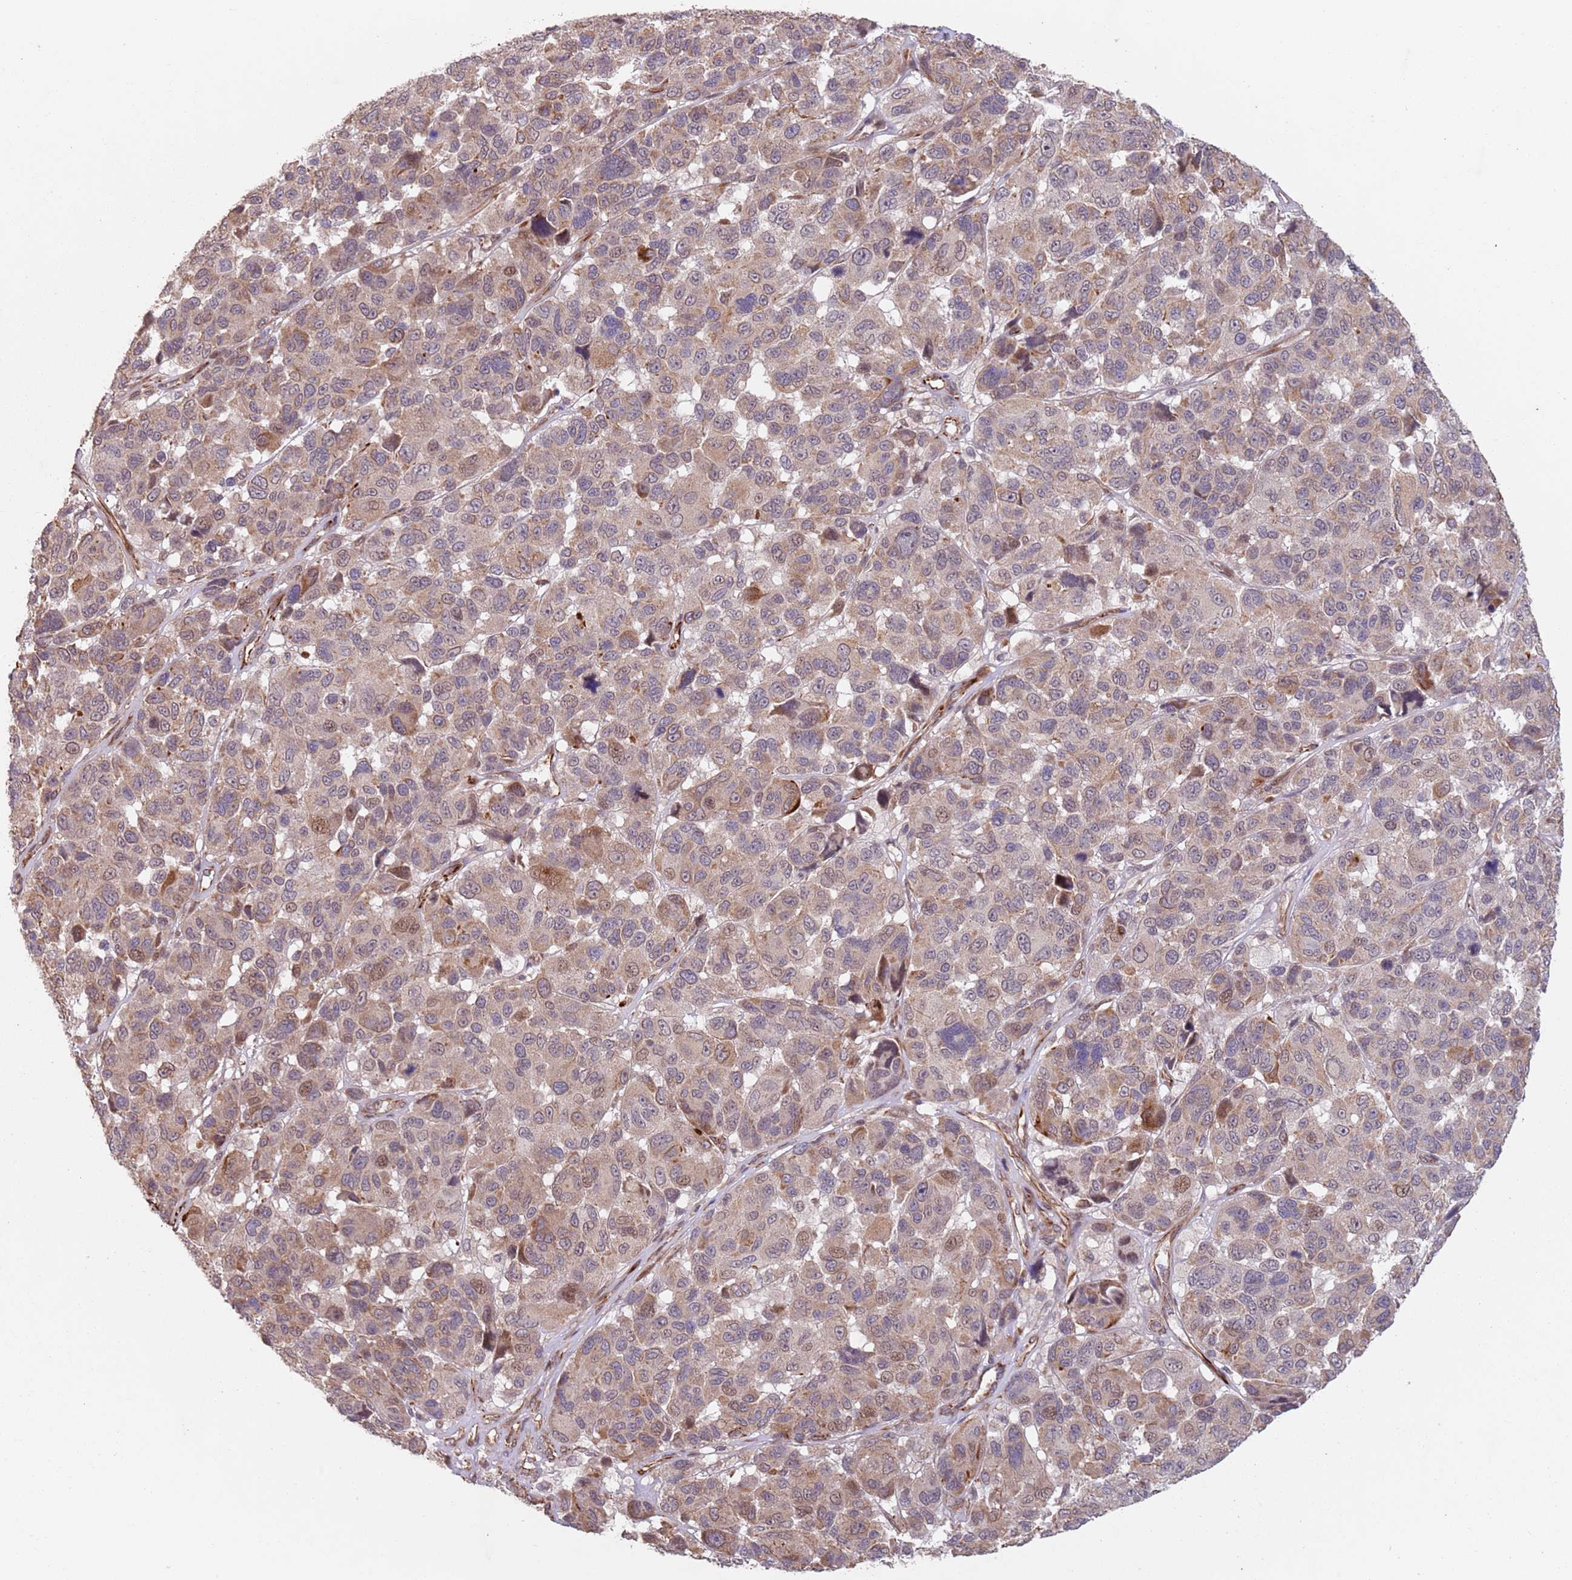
{"staining": {"intensity": "moderate", "quantity": "25%-75%", "location": "cytoplasmic/membranous,nuclear"}, "tissue": "melanoma", "cell_type": "Tumor cells", "image_type": "cancer", "snomed": [{"axis": "morphology", "description": "Malignant melanoma, NOS"}, {"axis": "topography", "description": "Skin"}], "caption": "This is a photomicrograph of IHC staining of melanoma, which shows moderate positivity in the cytoplasmic/membranous and nuclear of tumor cells.", "gene": "CHD9", "patient": {"sex": "female", "age": 66}}